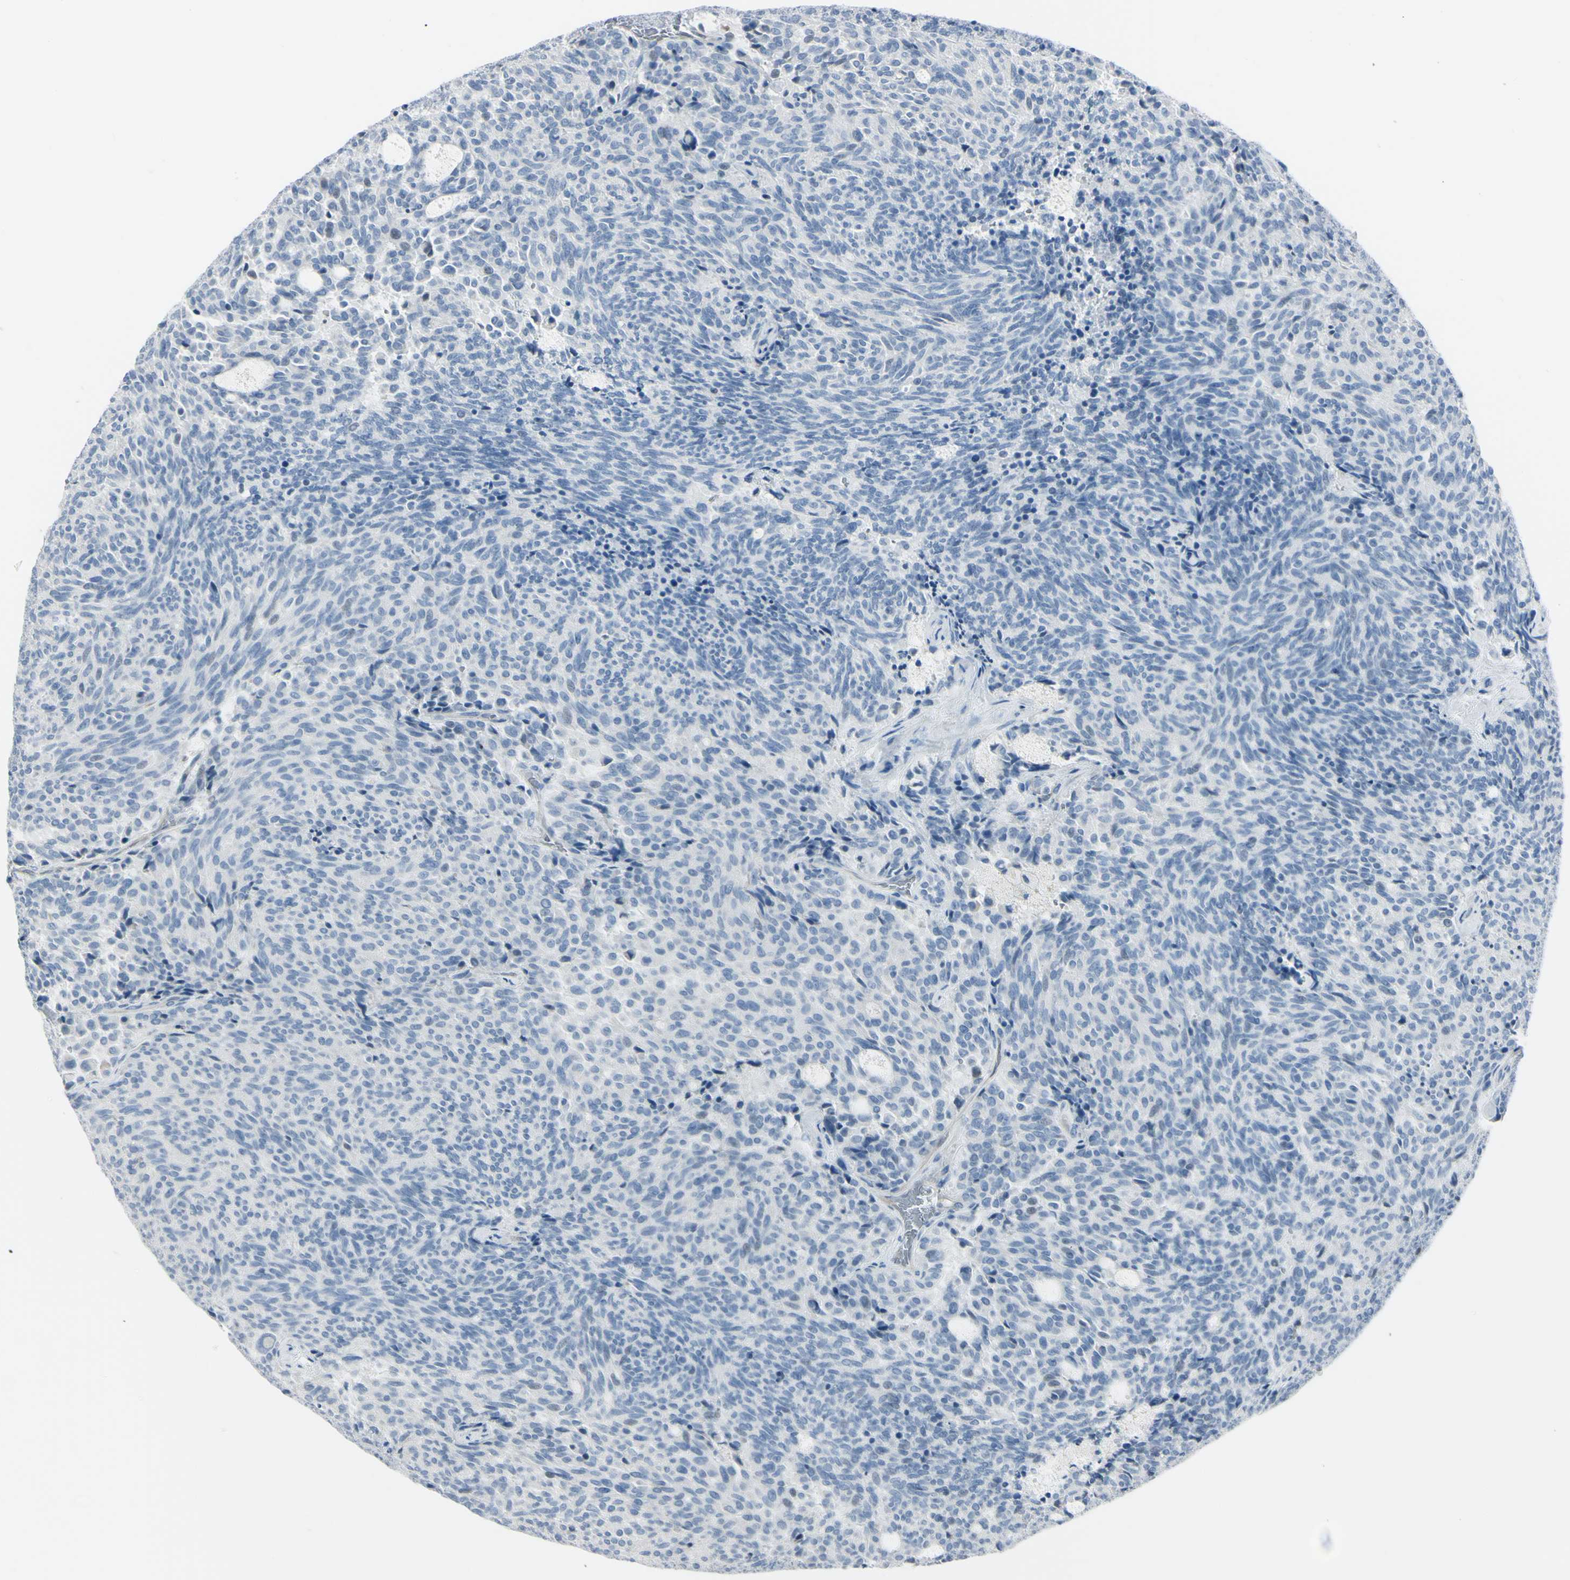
{"staining": {"intensity": "negative", "quantity": "none", "location": "none"}, "tissue": "carcinoid", "cell_type": "Tumor cells", "image_type": "cancer", "snomed": [{"axis": "morphology", "description": "Carcinoid, malignant, NOS"}, {"axis": "topography", "description": "Pancreas"}], "caption": "Human carcinoid stained for a protein using immunohistochemistry (IHC) exhibits no staining in tumor cells.", "gene": "ASB9", "patient": {"sex": "female", "age": 54}}